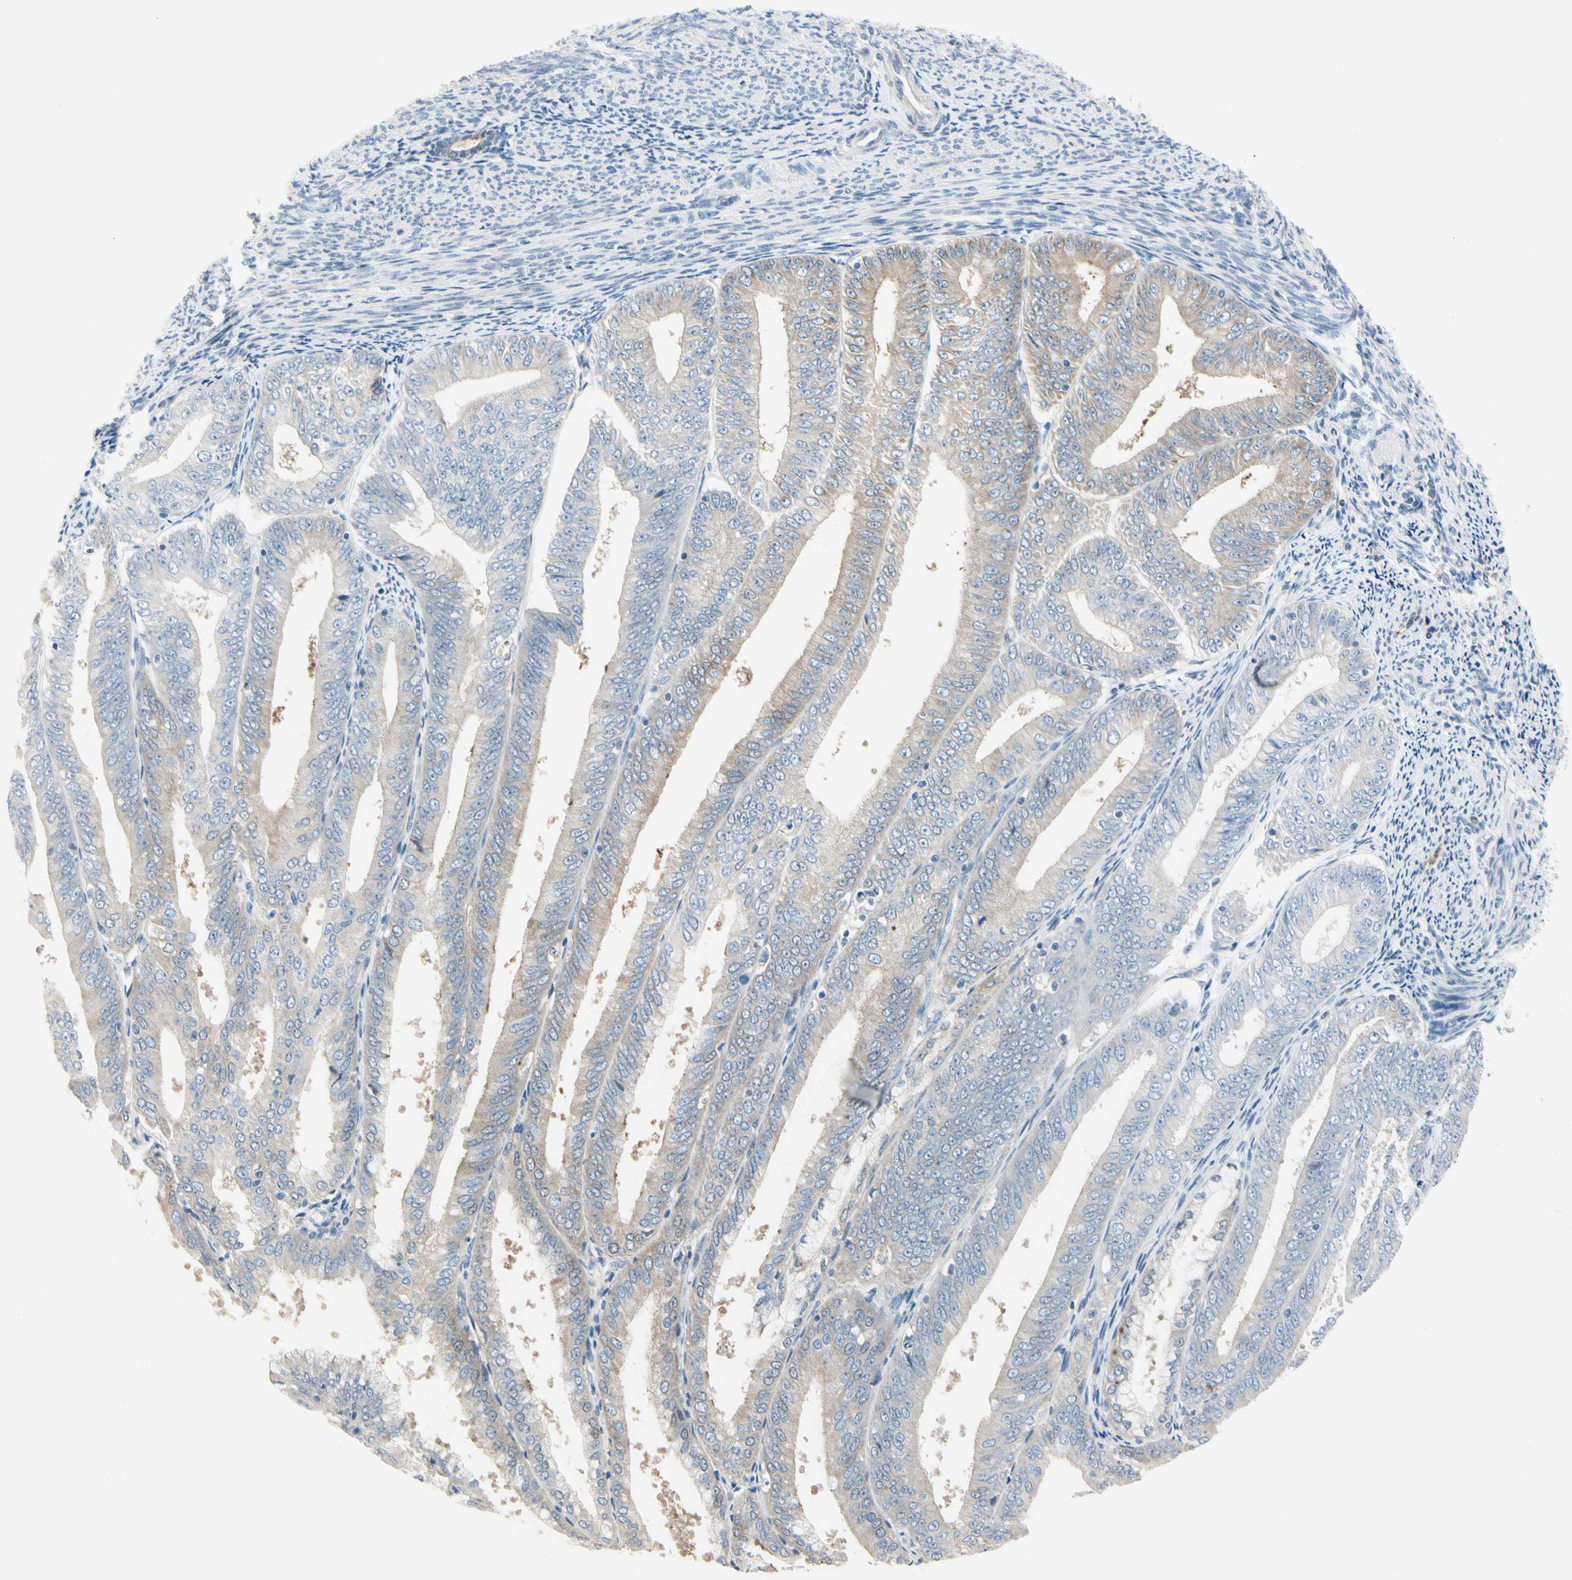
{"staining": {"intensity": "weak", "quantity": "25%-75%", "location": "cytoplasmic/membranous"}, "tissue": "endometrial cancer", "cell_type": "Tumor cells", "image_type": "cancer", "snomed": [{"axis": "morphology", "description": "Adenocarcinoma, NOS"}, {"axis": "topography", "description": "Endometrium"}], "caption": "The image reveals staining of endometrial adenocarcinoma, revealing weak cytoplasmic/membranous protein expression (brown color) within tumor cells.", "gene": "CYP2E1", "patient": {"sex": "female", "age": 63}}